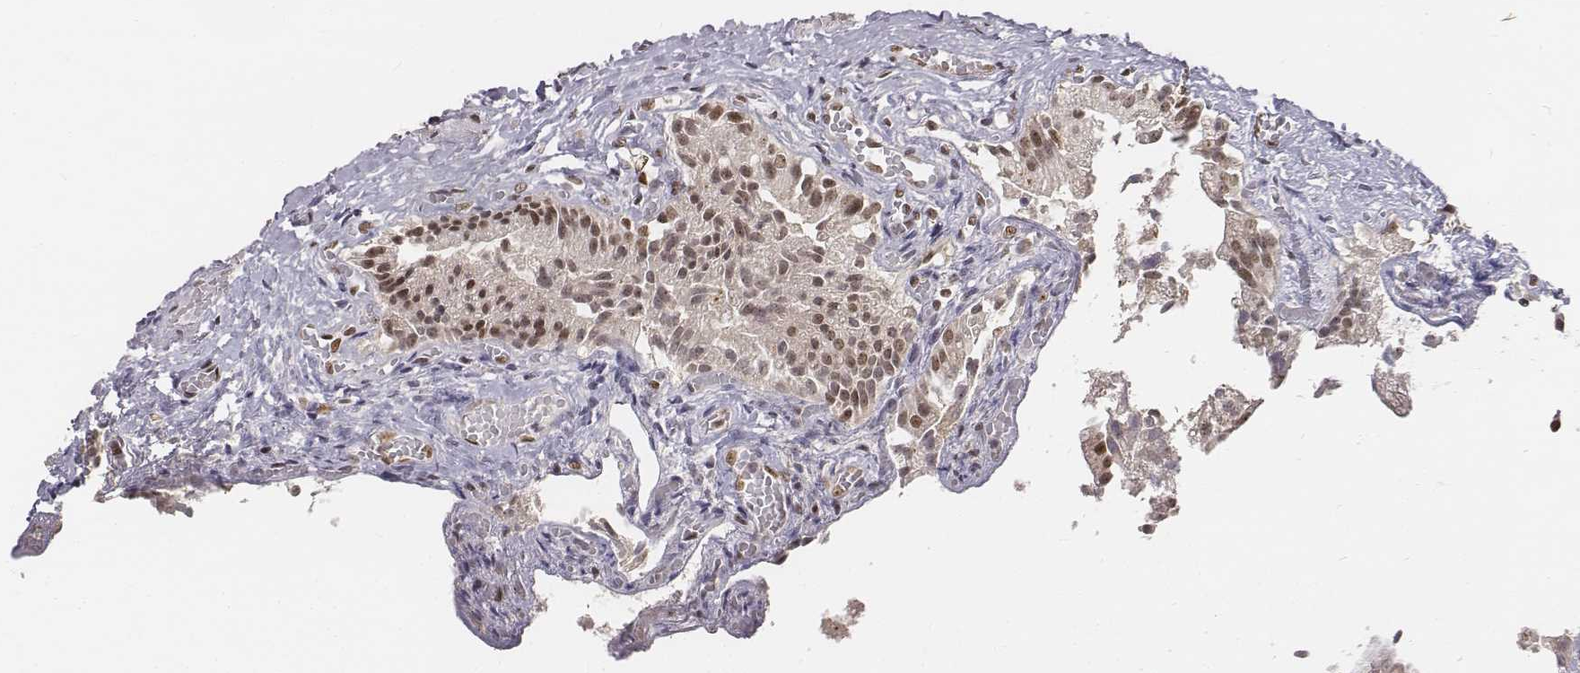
{"staining": {"intensity": "moderate", "quantity": ">75%", "location": "nuclear"}, "tissue": "gallbladder", "cell_type": "Glandular cells", "image_type": "normal", "snomed": [{"axis": "morphology", "description": "Normal tissue, NOS"}, {"axis": "topography", "description": "Gallbladder"}], "caption": "Gallbladder stained with DAB IHC shows medium levels of moderate nuclear staining in about >75% of glandular cells. (DAB (3,3'-diaminobenzidine) IHC with brightfield microscopy, high magnification).", "gene": "PHF6", "patient": {"sex": "female", "age": 47}}